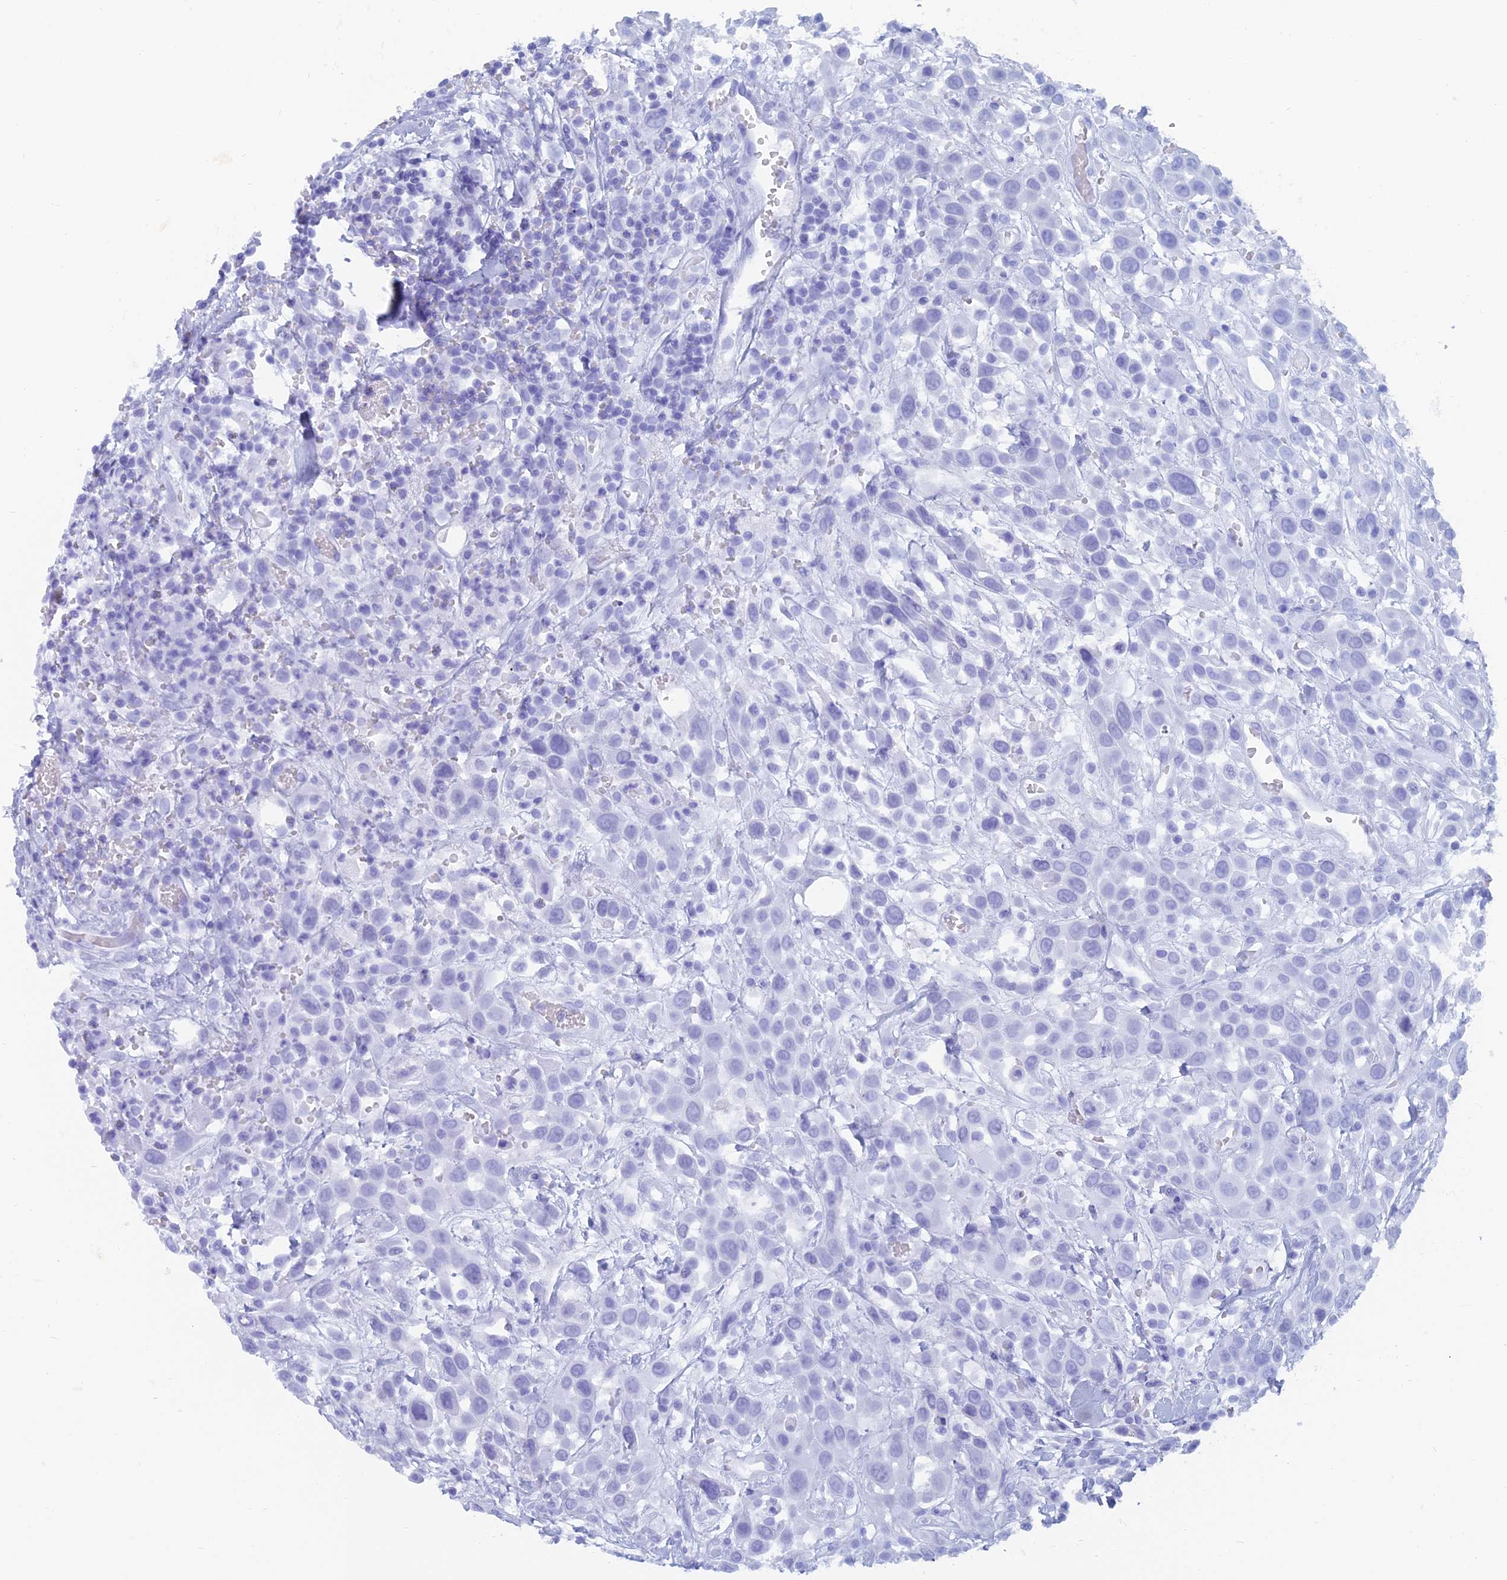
{"staining": {"intensity": "negative", "quantity": "none", "location": "none"}, "tissue": "head and neck cancer", "cell_type": "Tumor cells", "image_type": "cancer", "snomed": [{"axis": "morphology", "description": "Squamous cell carcinoma, NOS"}, {"axis": "topography", "description": "Head-Neck"}], "caption": "Squamous cell carcinoma (head and neck) was stained to show a protein in brown. There is no significant expression in tumor cells.", "gene": "CAPS", "patient": {"sex": "male", "age": 81}}